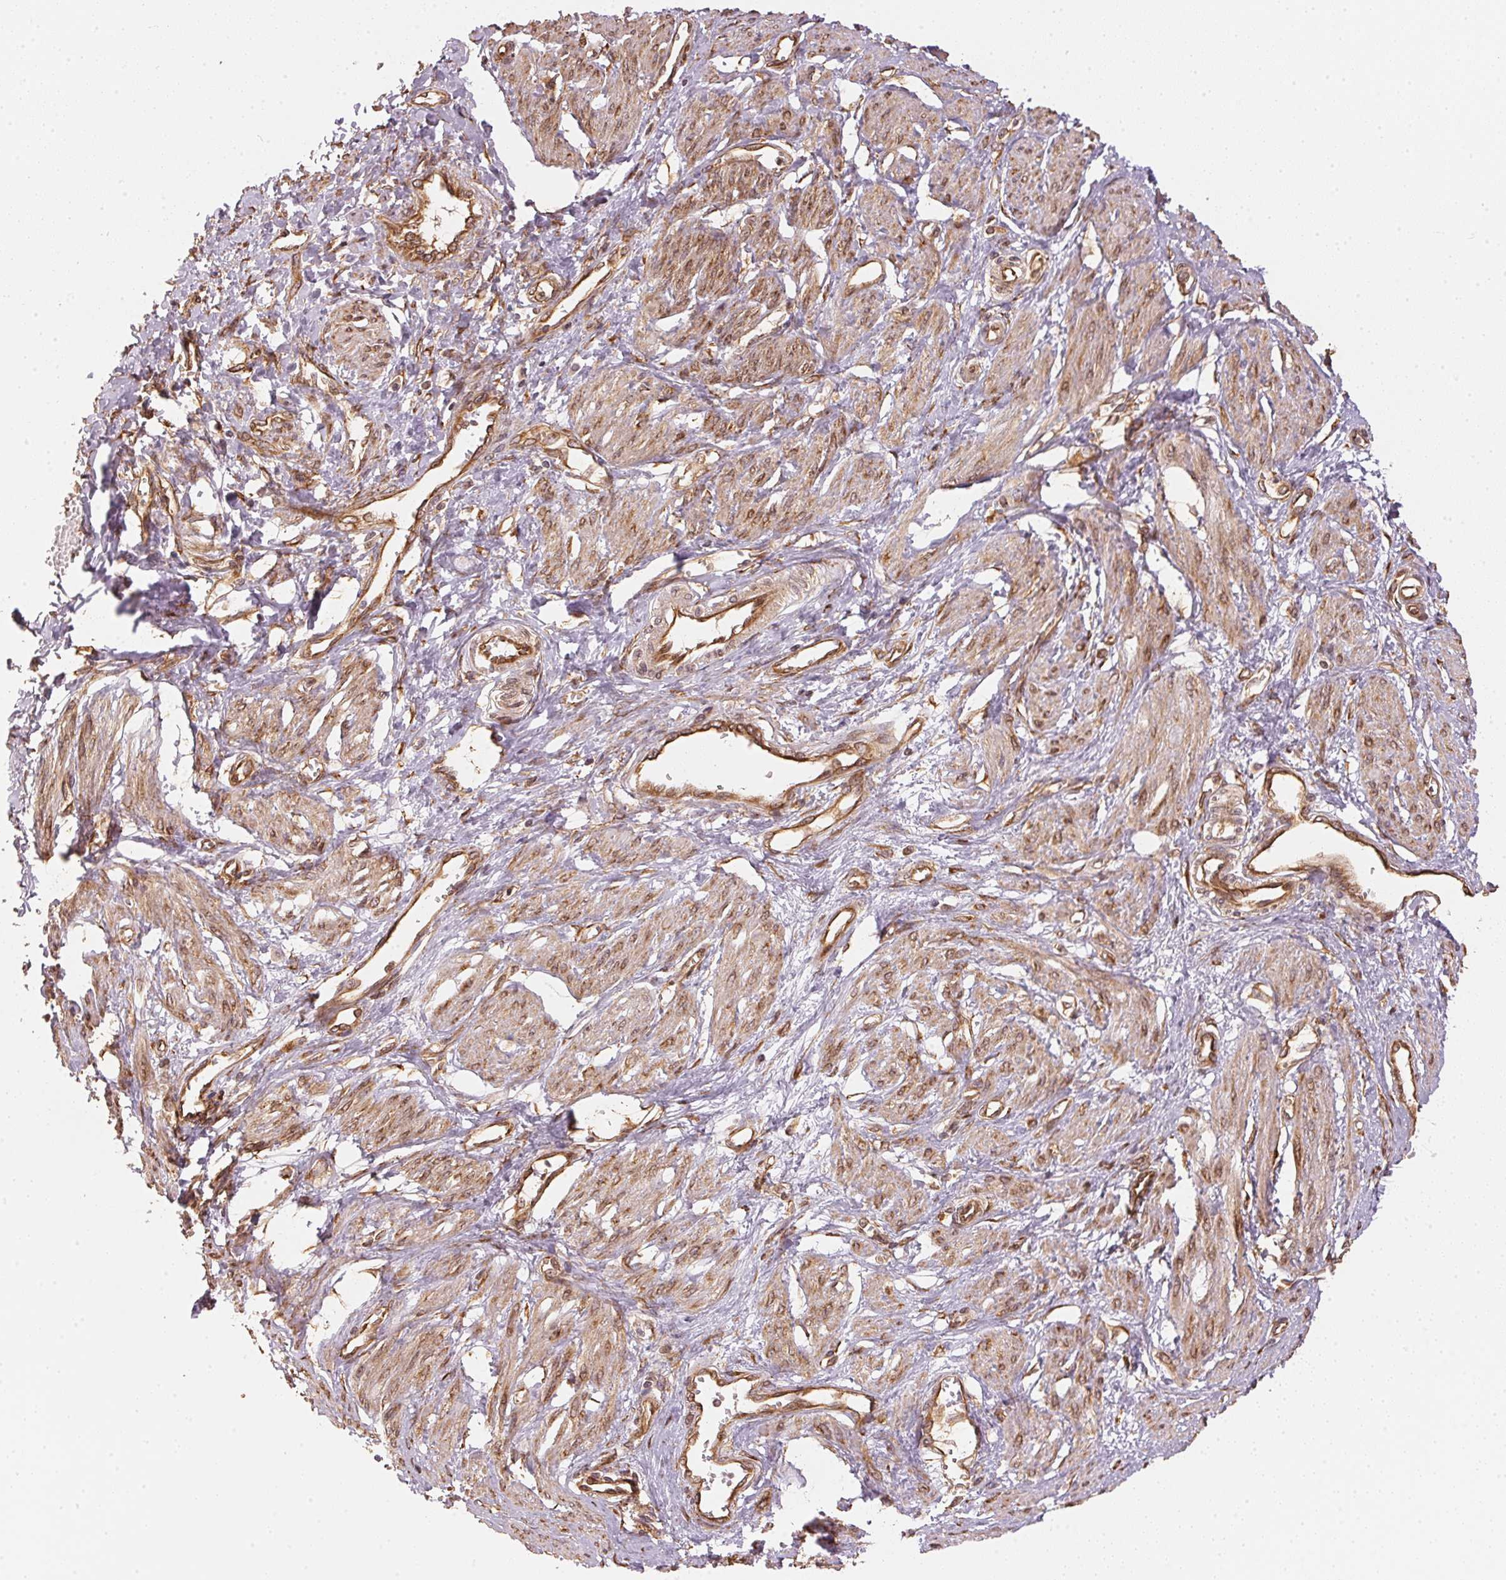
{"staining": {"intensity": "weak", "quantity": "25%-75%", "location": "cytoplasmic/membranous"}, "tissue": "smooth muscle", "cell_type": "Smooth muscle cells", "image_type": "normal", "snomed": [{"axis": "morphology", "description": "Normal tissue, NOS"}, {"axis": "topography", "description": "Smooth muscle"}, {"axis": "topography", "description": "Uterus"}], "caption": "Immunohistochemistry of normal human smooth muscle exhibits low levels of weak cytoplasmic/membranous staining in about 25%-75% of smooth muscle cells.", "gene": "STRN4", "patient": {"sex": "female", "age": 39}}